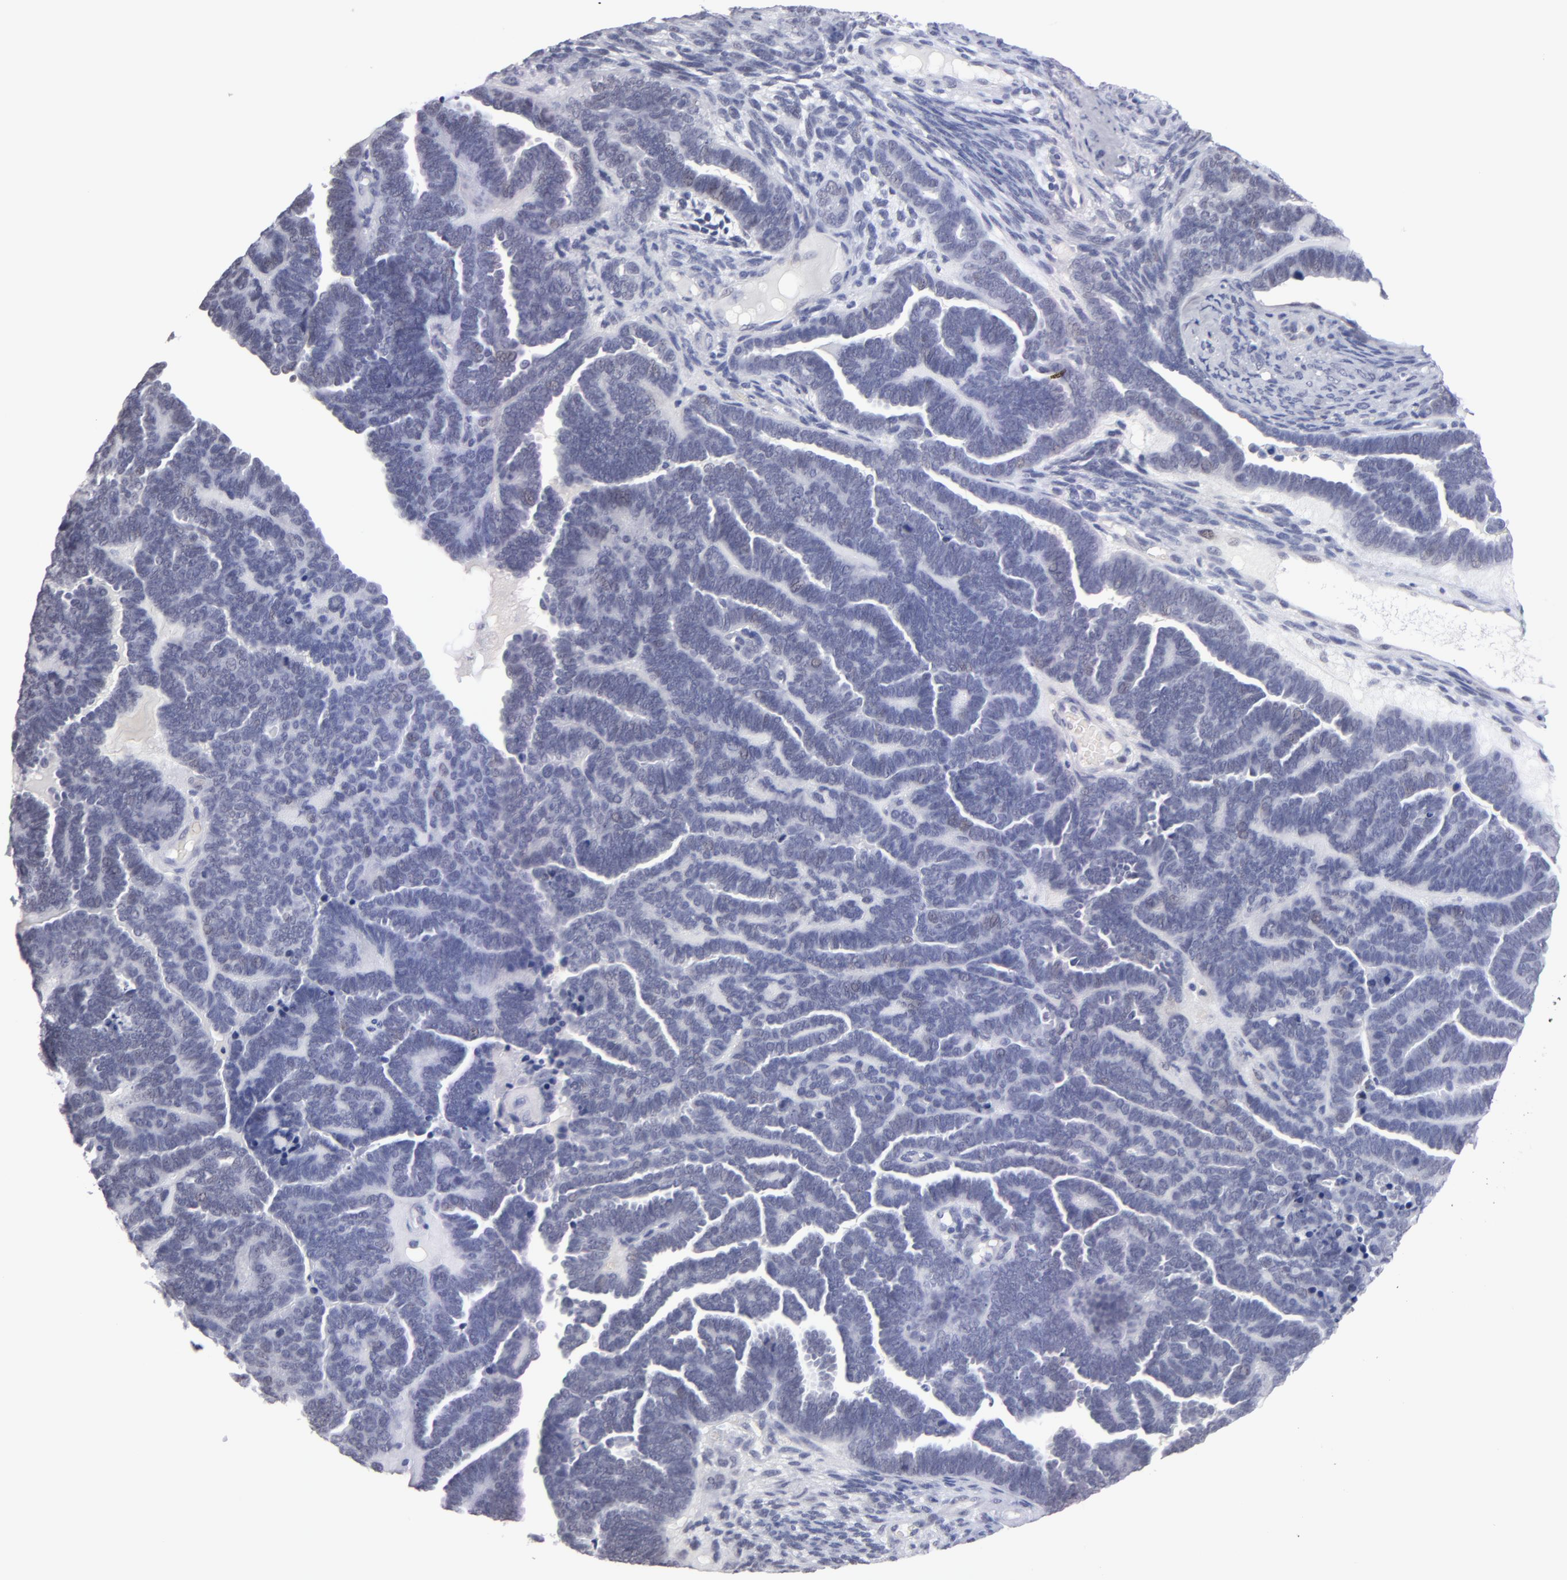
{"staining": {"intensity": "weak", "quantity": "25%-75%", "location": "nuclear"}, "tissue": "endometrial cancer", "cell_type": "Tumor cells", "image_type": "cancer", "snomed": [{"axis": "morphology", "description": "Neoplasm, malignant, NOS"}, {"axis": "topography", "description": "Endometrium"}], "caption": "Immunohistochemistry histopathology image of human endometrial malignant neoplasm stained for a protein (brown), which reveals low levels of weak nuclear expression in about 25%-75% of tumor cells.", "gene": "TEX11", "patient": {"sex": "female", "age": 74}}